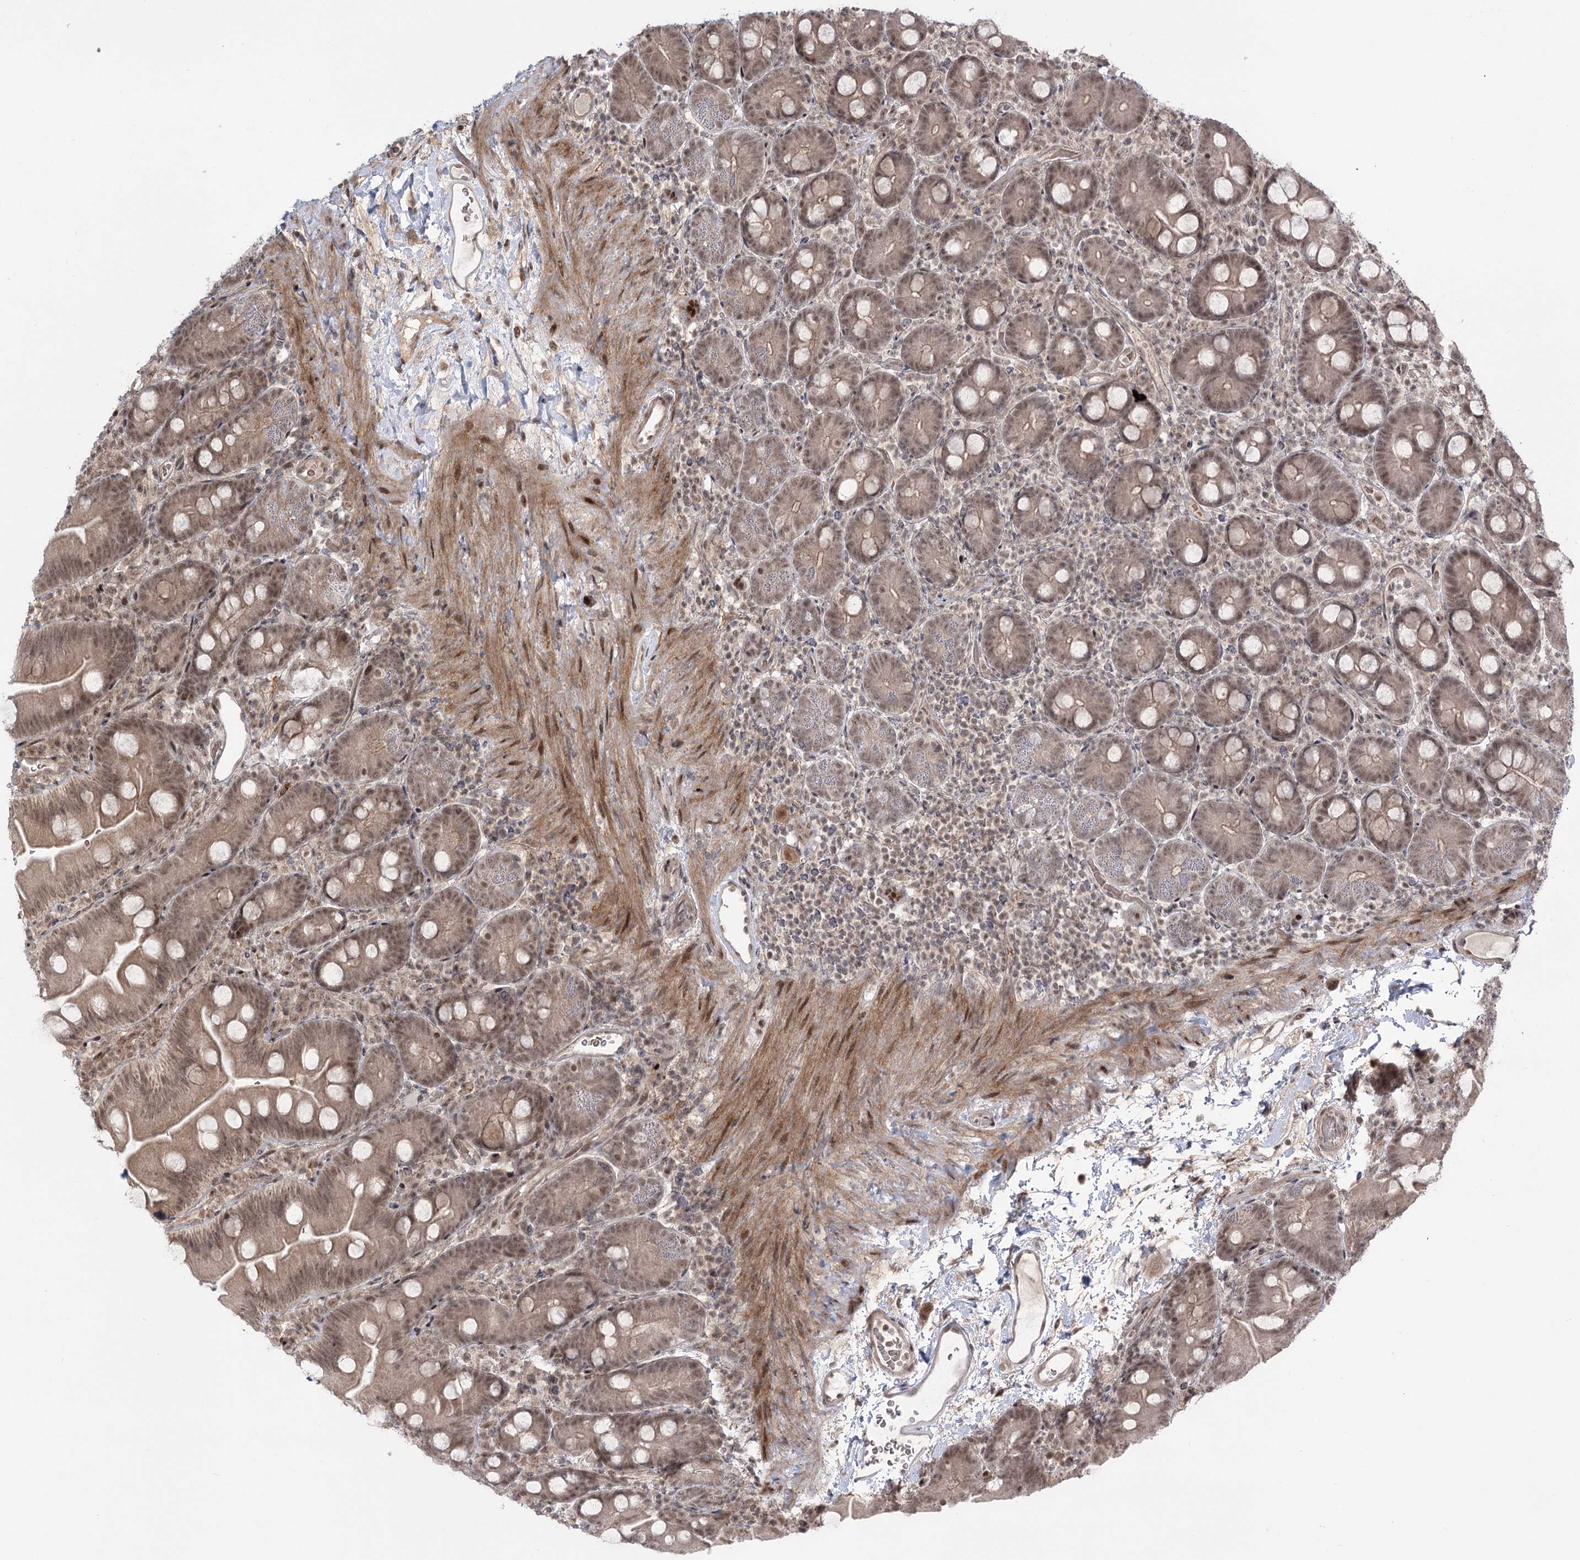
{"staining": {"intensity": "weak", "quantity": "25%-75%", "location": "nuclear"}, "tissue": "small intestine", "cell_type": "Glandular cells", "image_type": "normal", "snomed": [{"axis": "morphology", "description": "Normal tissue, NOS"}, {"axis": "topography", "description": "Small intestine"}], "caption": "Brown immunohistochemical staining in unremarkable human small intestine exhibits weak nuclear staining in approximately 25%-75% of glandular cells.", "gene": "HELQ", "patient": {"sex": "female", "age": 68}}